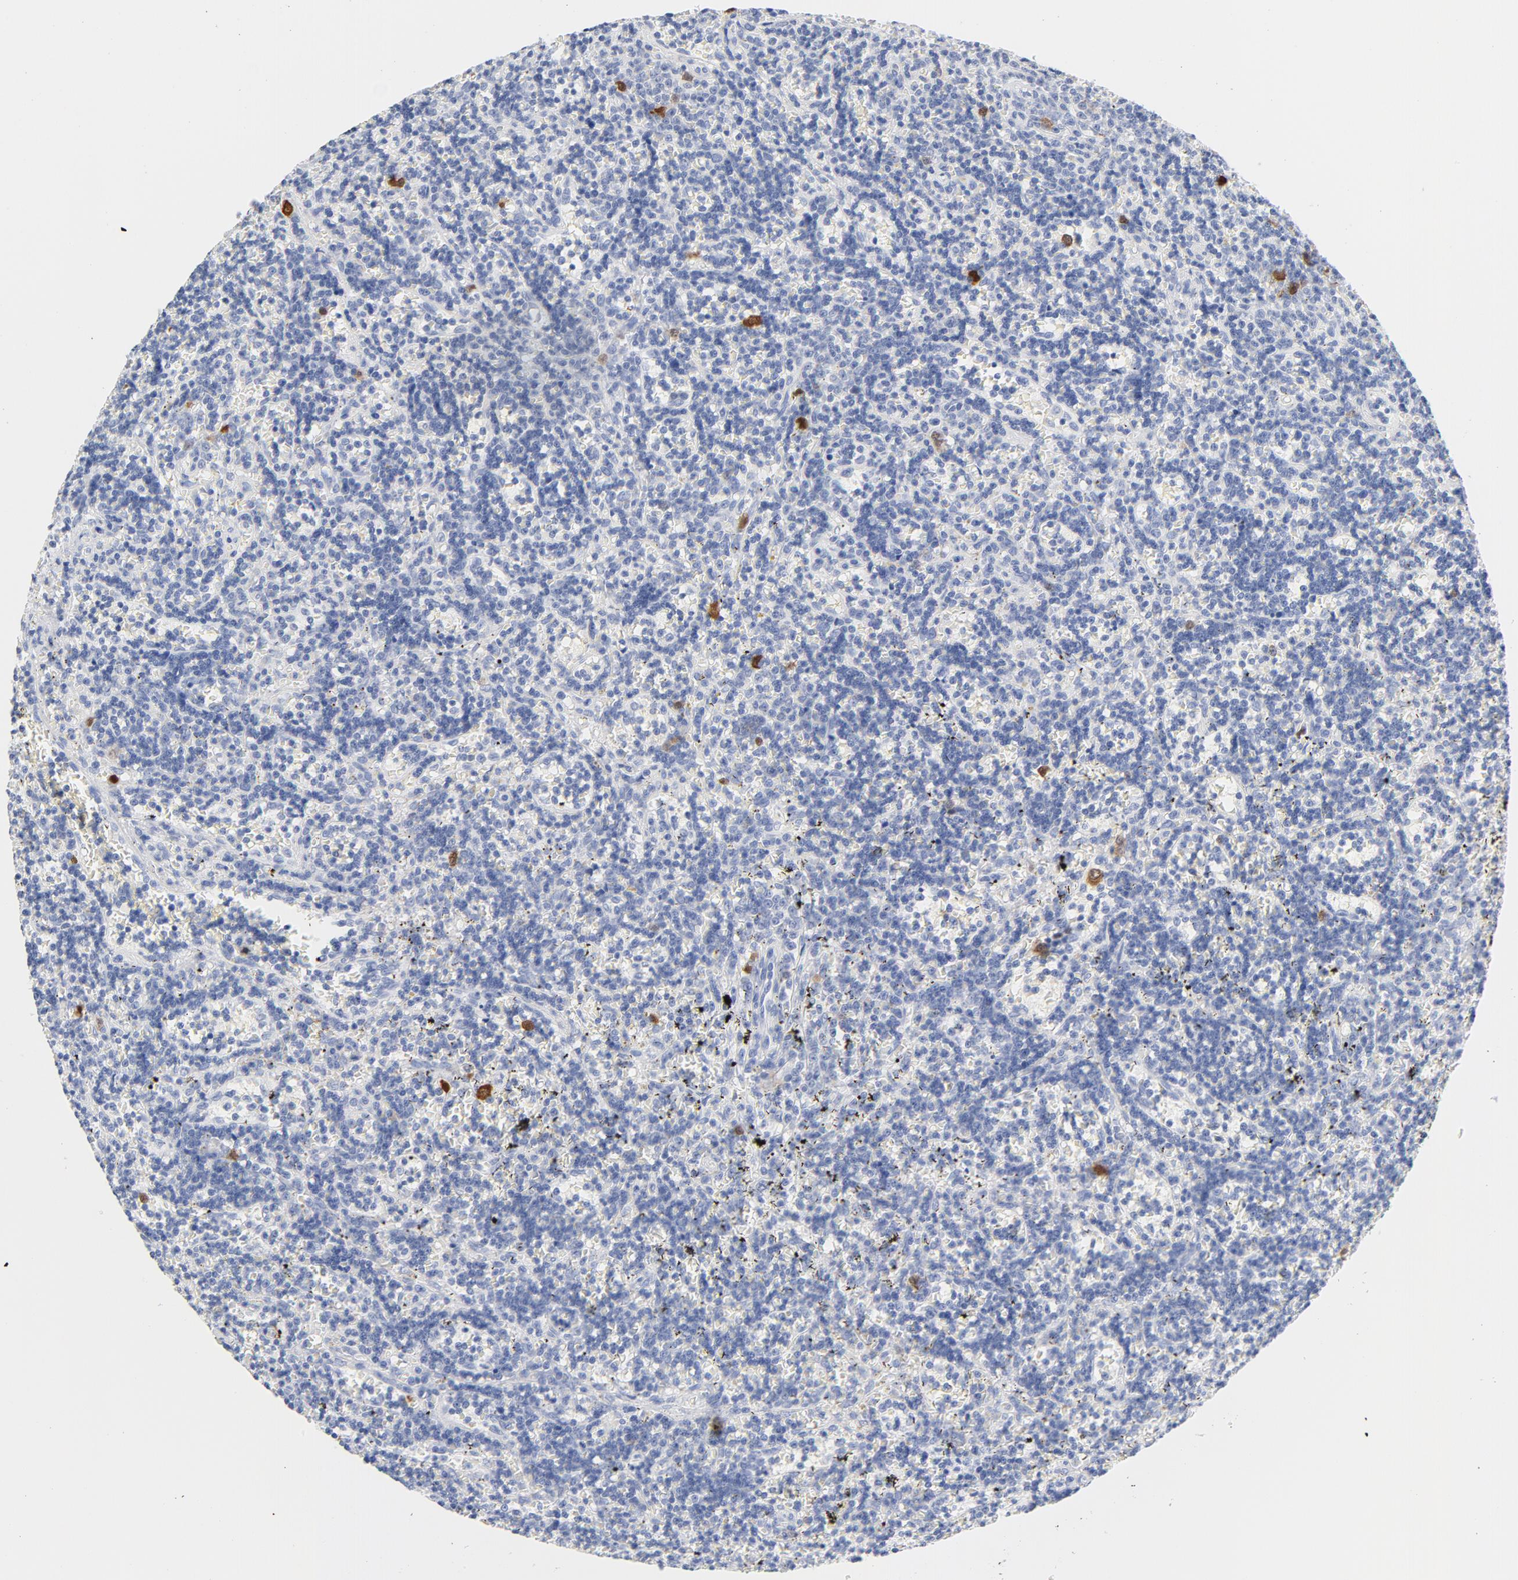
{"staining": {"intensity": "strong", "quantity": "<25%", "location": "nuclear"}, "tissue": "lymphoma", "cell_type": "Tumor cells", "image_type": "cancer", "snomed": [{"axis": "morphology", "description": "Malignant lymphoma, non-Hodgkin's type, Low grade"}, {"axis": "topography", "description": "Spleen"}], "caption": "Lymphoma tissue demonstrates strong nuclear staining in approximately <25% of tumor cells Using DAB (3,3'-diaminobenzidine) (brown) and hematoxylin (blue) stains, captured at high magnification using brightfield microscopy.", "gene": "CDC20", "patient": {"sex": "male", "age": 60}}